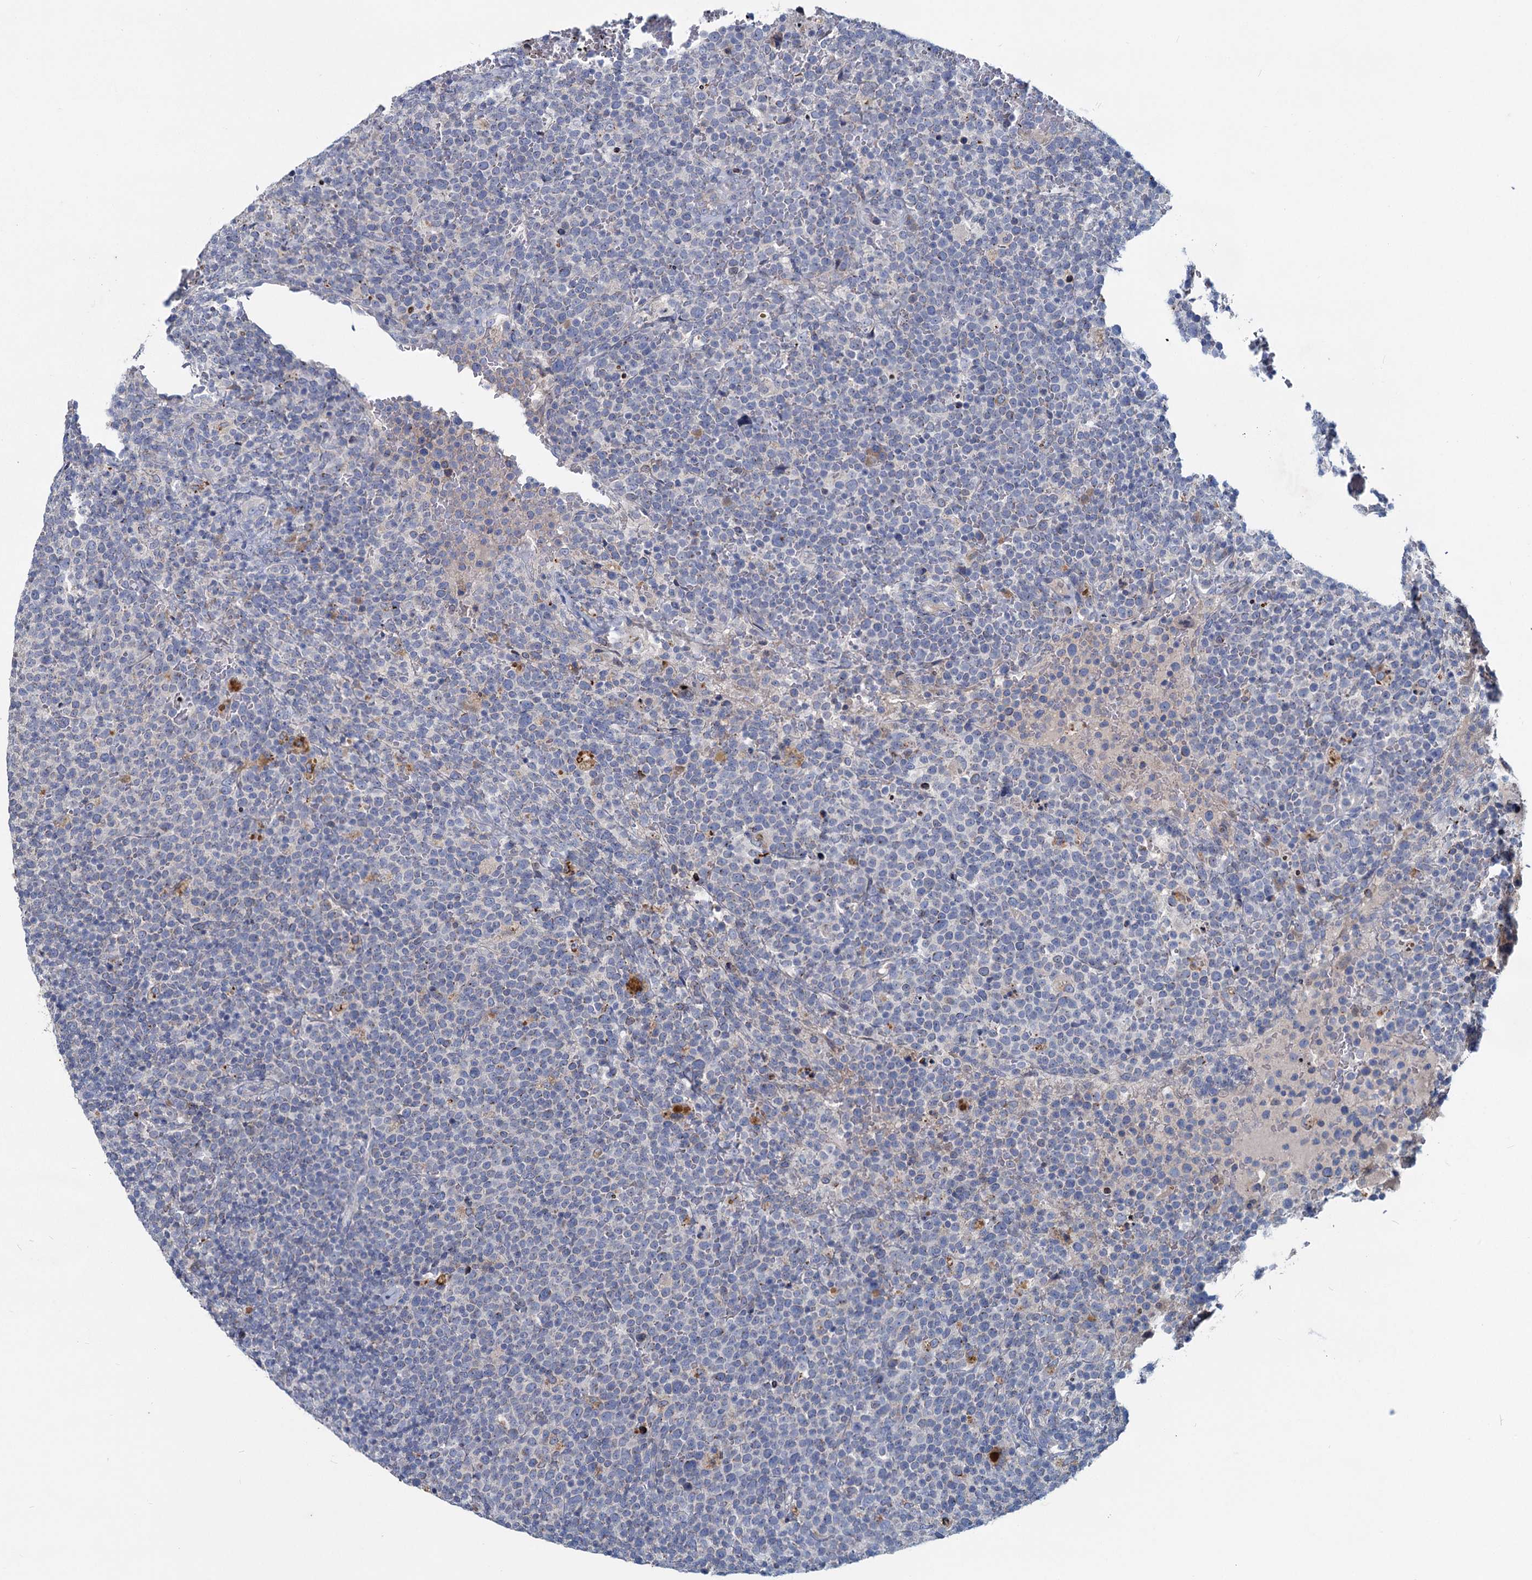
{"staining": {"intensity": "negative", "quantity": "none", "location": "none"}, "tissue": "lymphoma", "cell_type": "Tumor cells", "image_type": "cancer", "snomed": [{"axis": "morphology", "description": "Malignant lymphoma, non-Hodgkin's type, High grade"}, {"axis": "topography", "description": "Lymph node"}], "caption": "DAB (3,3'-diaminobenzidine) immunohistochemical staining of human lymphoma exhibits no significant expression in tumor cells. (Stains: DAB immunohistochemistry (IHC) with hematoxylin counter stain, Microscopy: brightfield microscopy at high magnification).", "gene": "TMX2", "patient": {"sex": "male", "age": 61}}